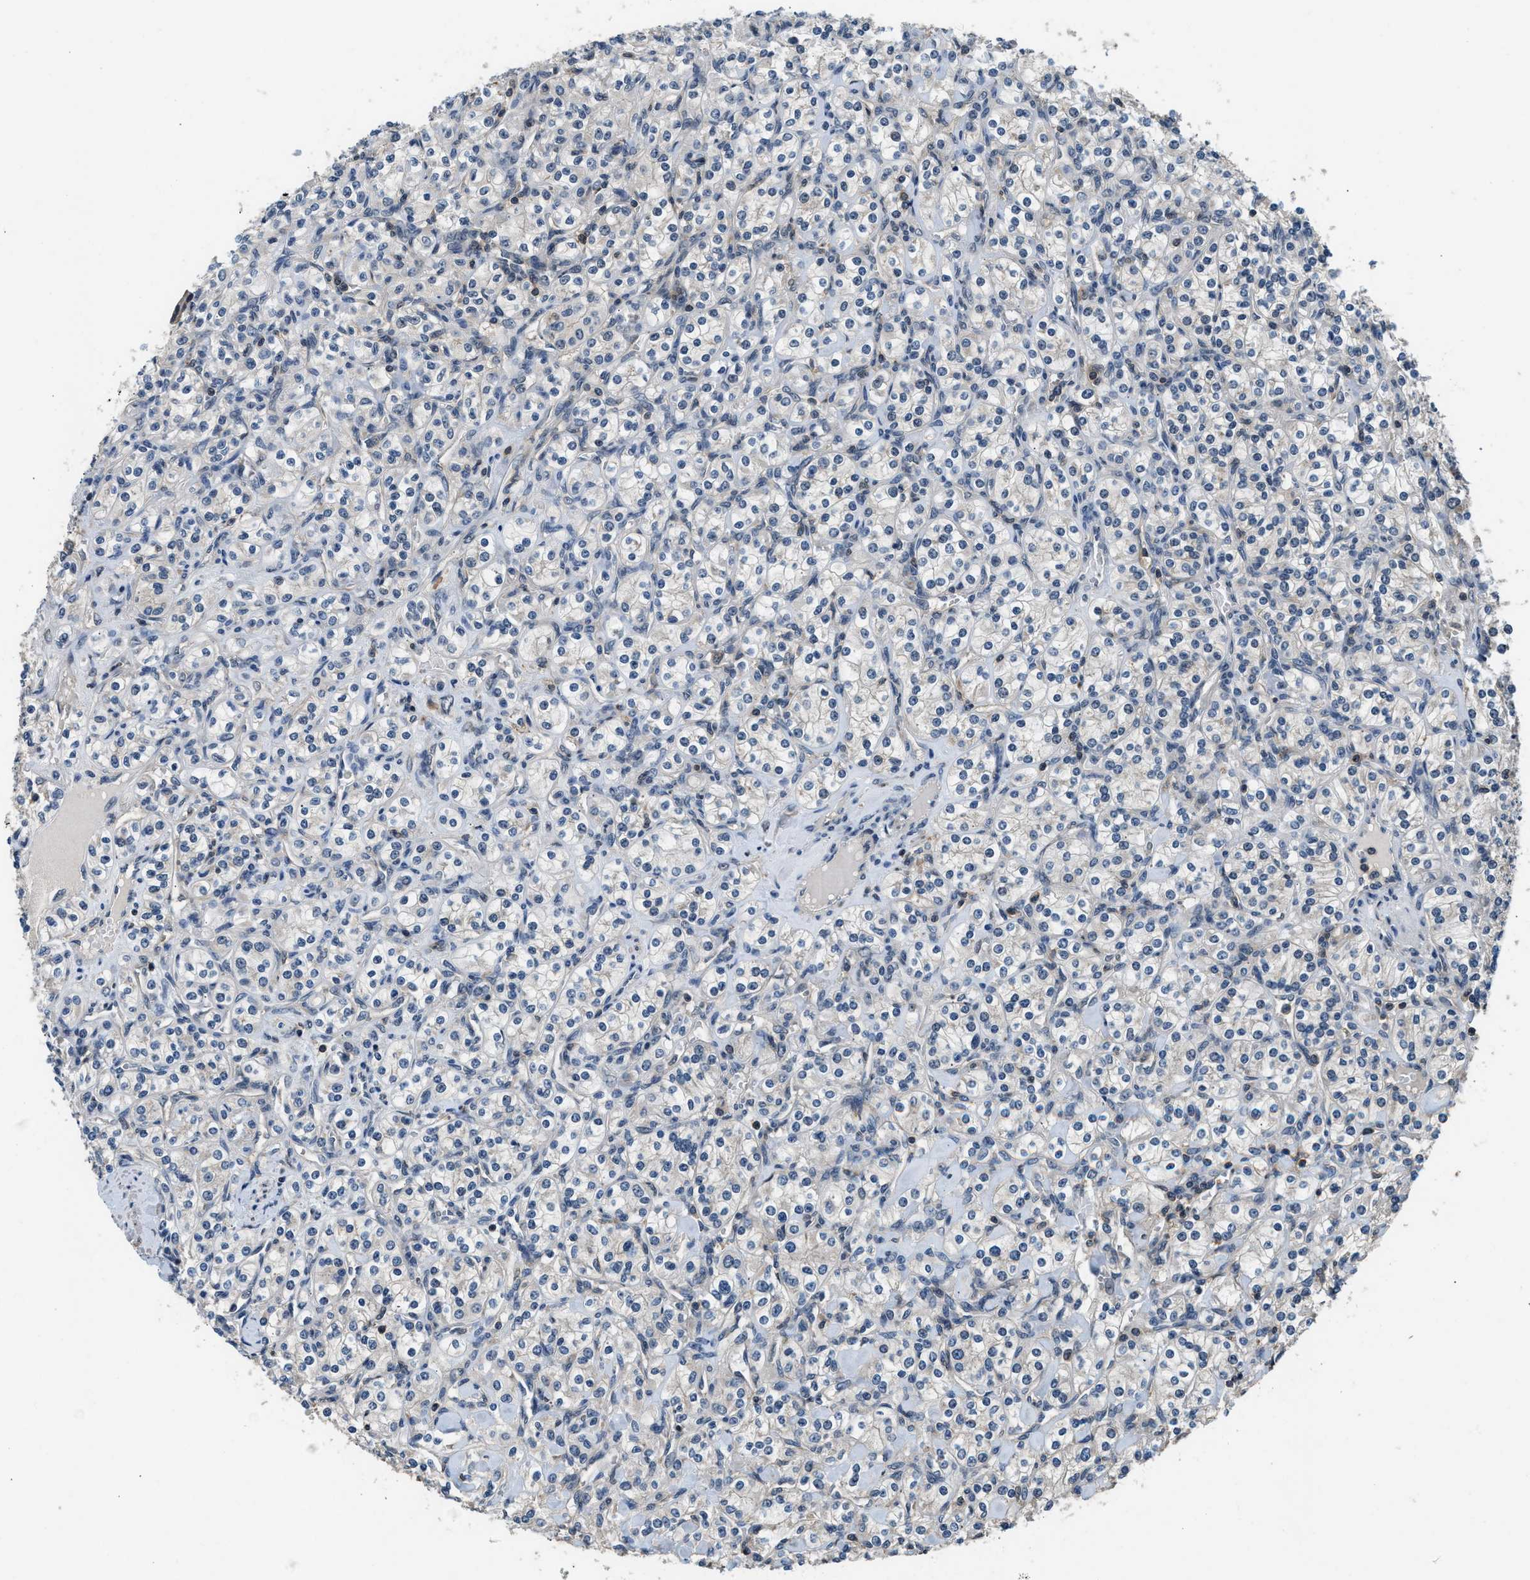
{"staining": {"intensity": "negative", "quantity": "none", "location": "none"}, "tissue": "renal cancer", "cell_type": "Tumor cells", "image_type": "cancer", "snomed": [{"axis": "morphology", "description": "Adenocarcinoma, NOS"}, {"axis": "topography", "description": "Kidney"}], "caption": "Immunohistochemistry (IHC) of human renal cancer shows no positivity in tumor cells.", "gene": "MTMR1", "patient": {"sex": "male", "age": 77}}